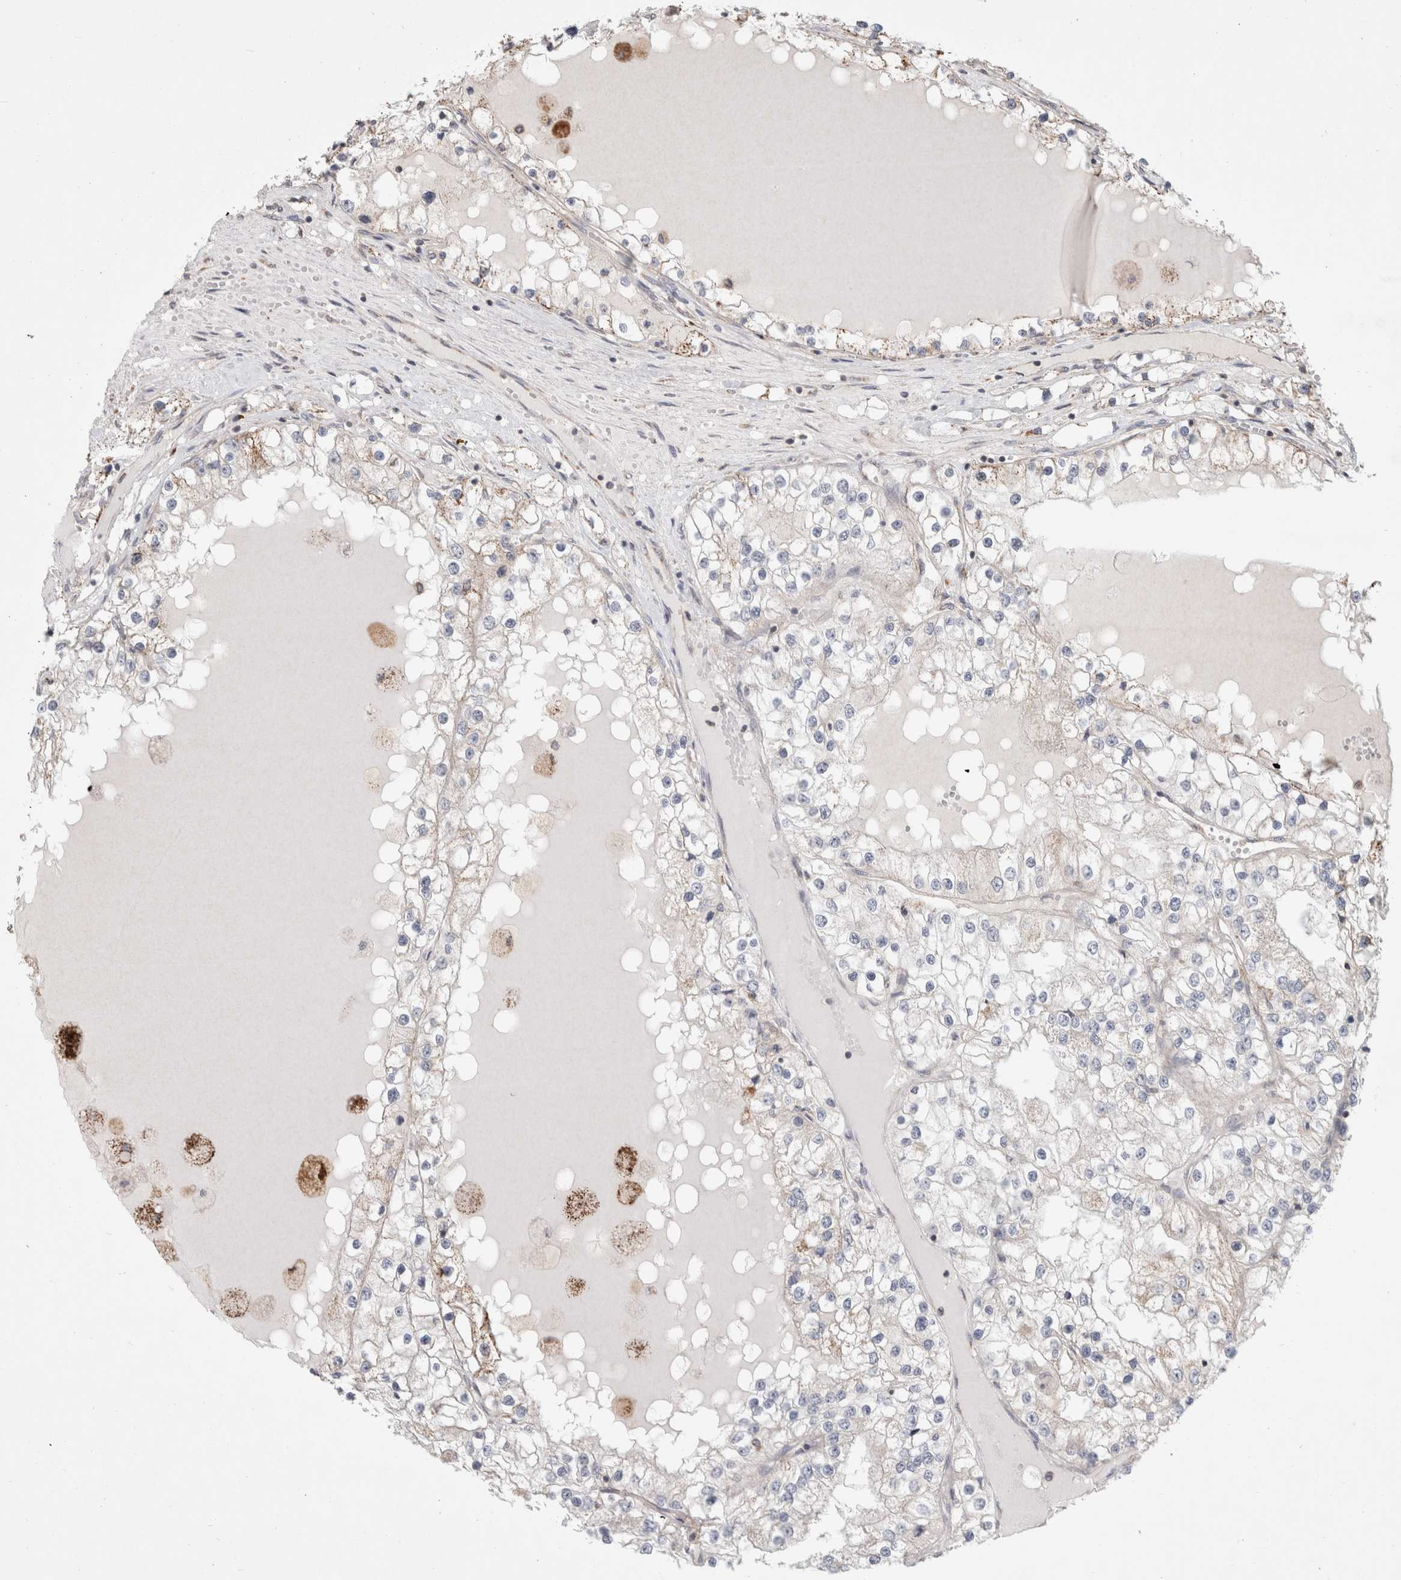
{"staining": {"intensity": "moderate", "quantity": "<25%", "location": "cytoplasmic/membranous"}, "tissue": "renal cancer", "cell_type": "Tumor cells", "image_type": "cancer", "snomed": [{"axis": "morphology", "description": "Adenocarcinoma, NOS"}, {"axis": "topography", "description": "Kidney"}], "caption": "Immunohistochemical staining of human renal cancer (adenocarcinoma) exhibits low levels of moderate cytoplasmic/membranous protein staining in about <25% of tumor cells.", "gene": "HROB", "patient": {"sex": "male", "age": 68}}